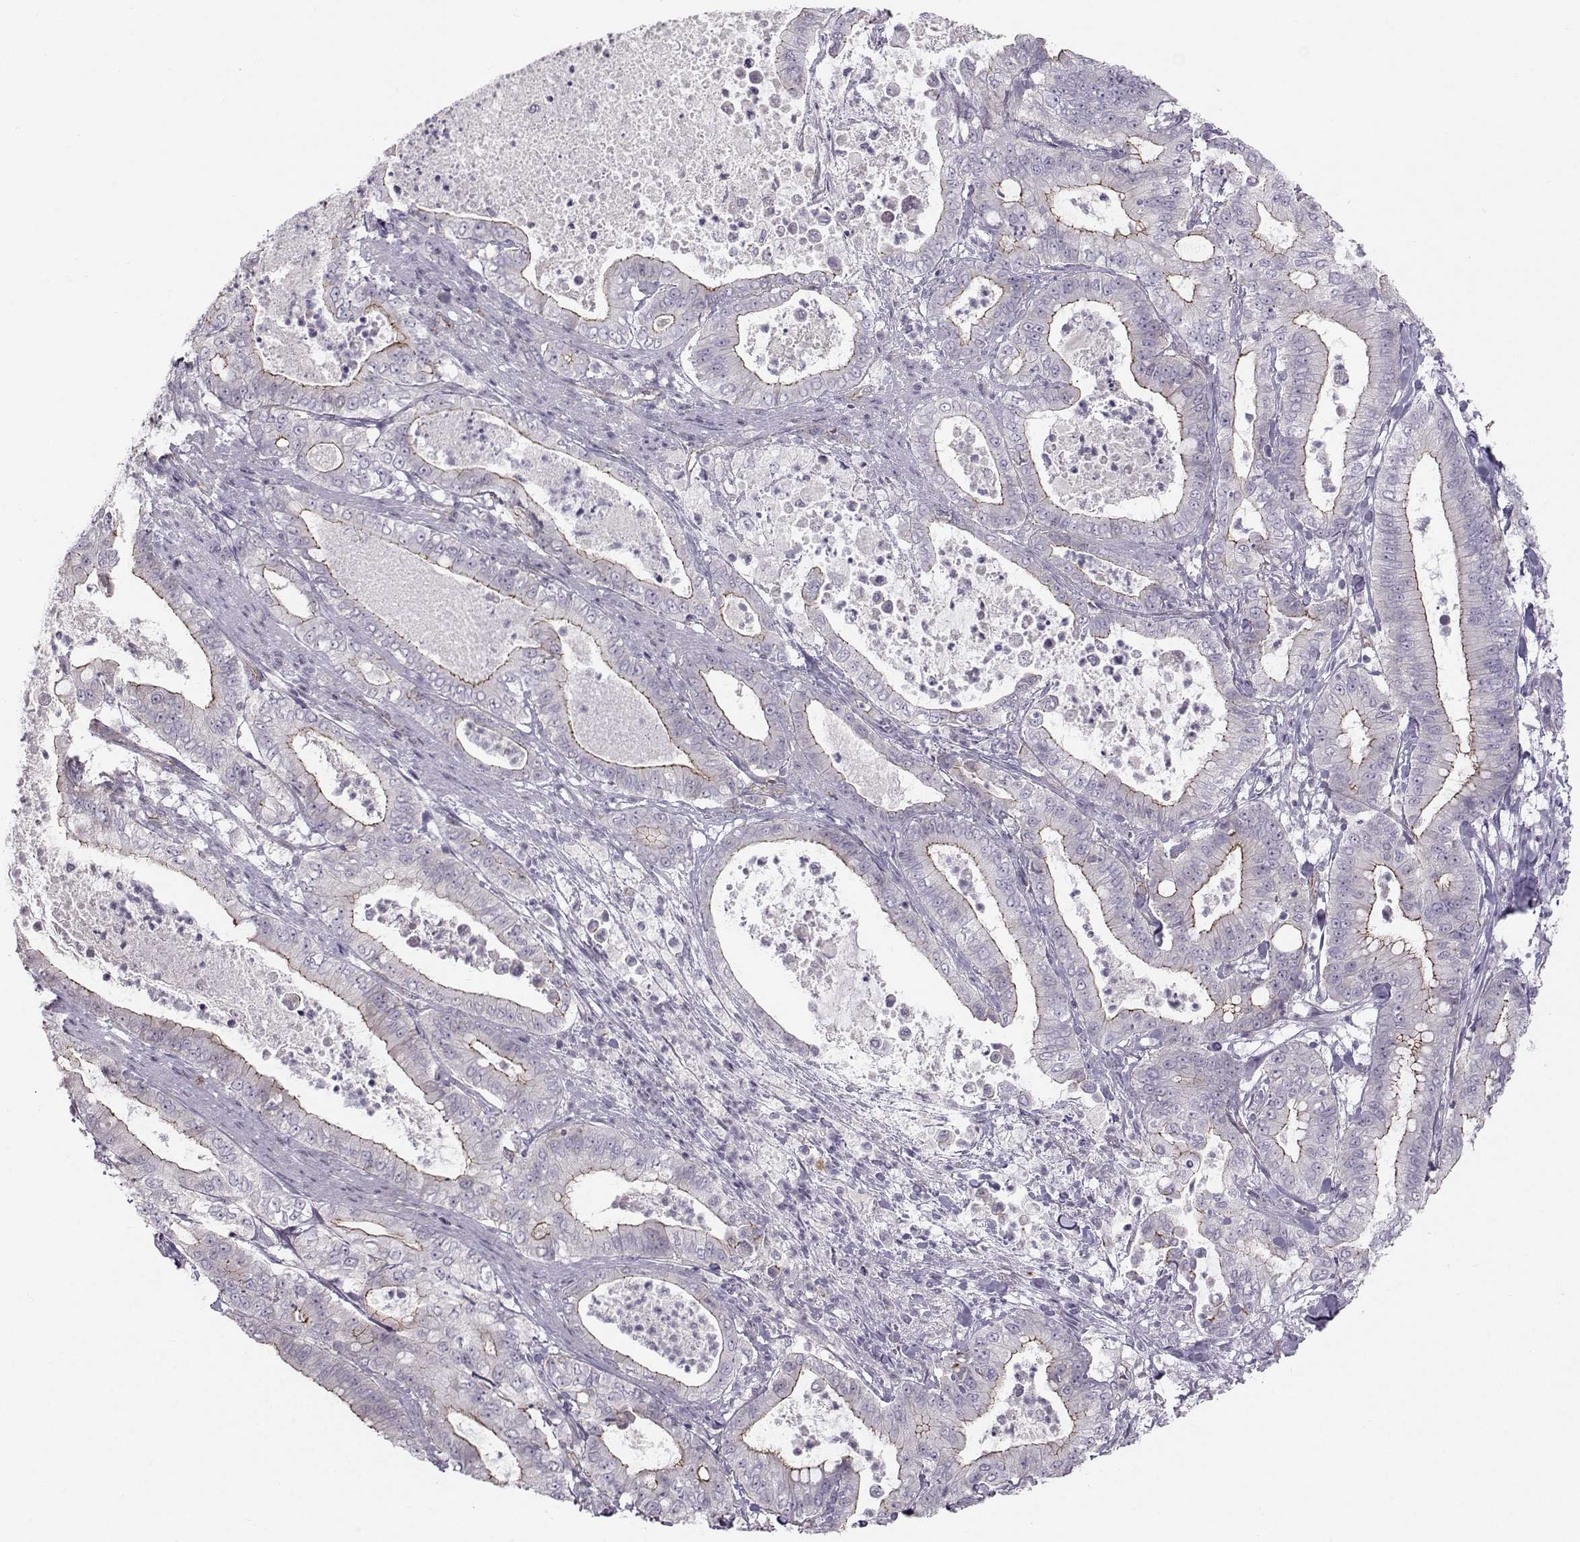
{"staining": {"intensity": "moderate", "quantity": "<25%", "location": "cytoplasmic/membranous"}, "tissue": "pancreatic cancer", "cell_type": "Tumor cells", "image_type": "cancer", "snomed": [{"axis": "morphology", "description": "Adenocarcinoma, NOS"}, {"axis": "topography", "description": "Pancreas"}], "caption": "A micrograph of pancreatic cancer stained for a protein exhibits moderate cytoplasmic/membranous brown staining in tumor cells. (brown staining indicates protein expression, while blue staining denotes nuclei).", "gene": "MAST1", "patient": {"sex": "male", "age": 71}}